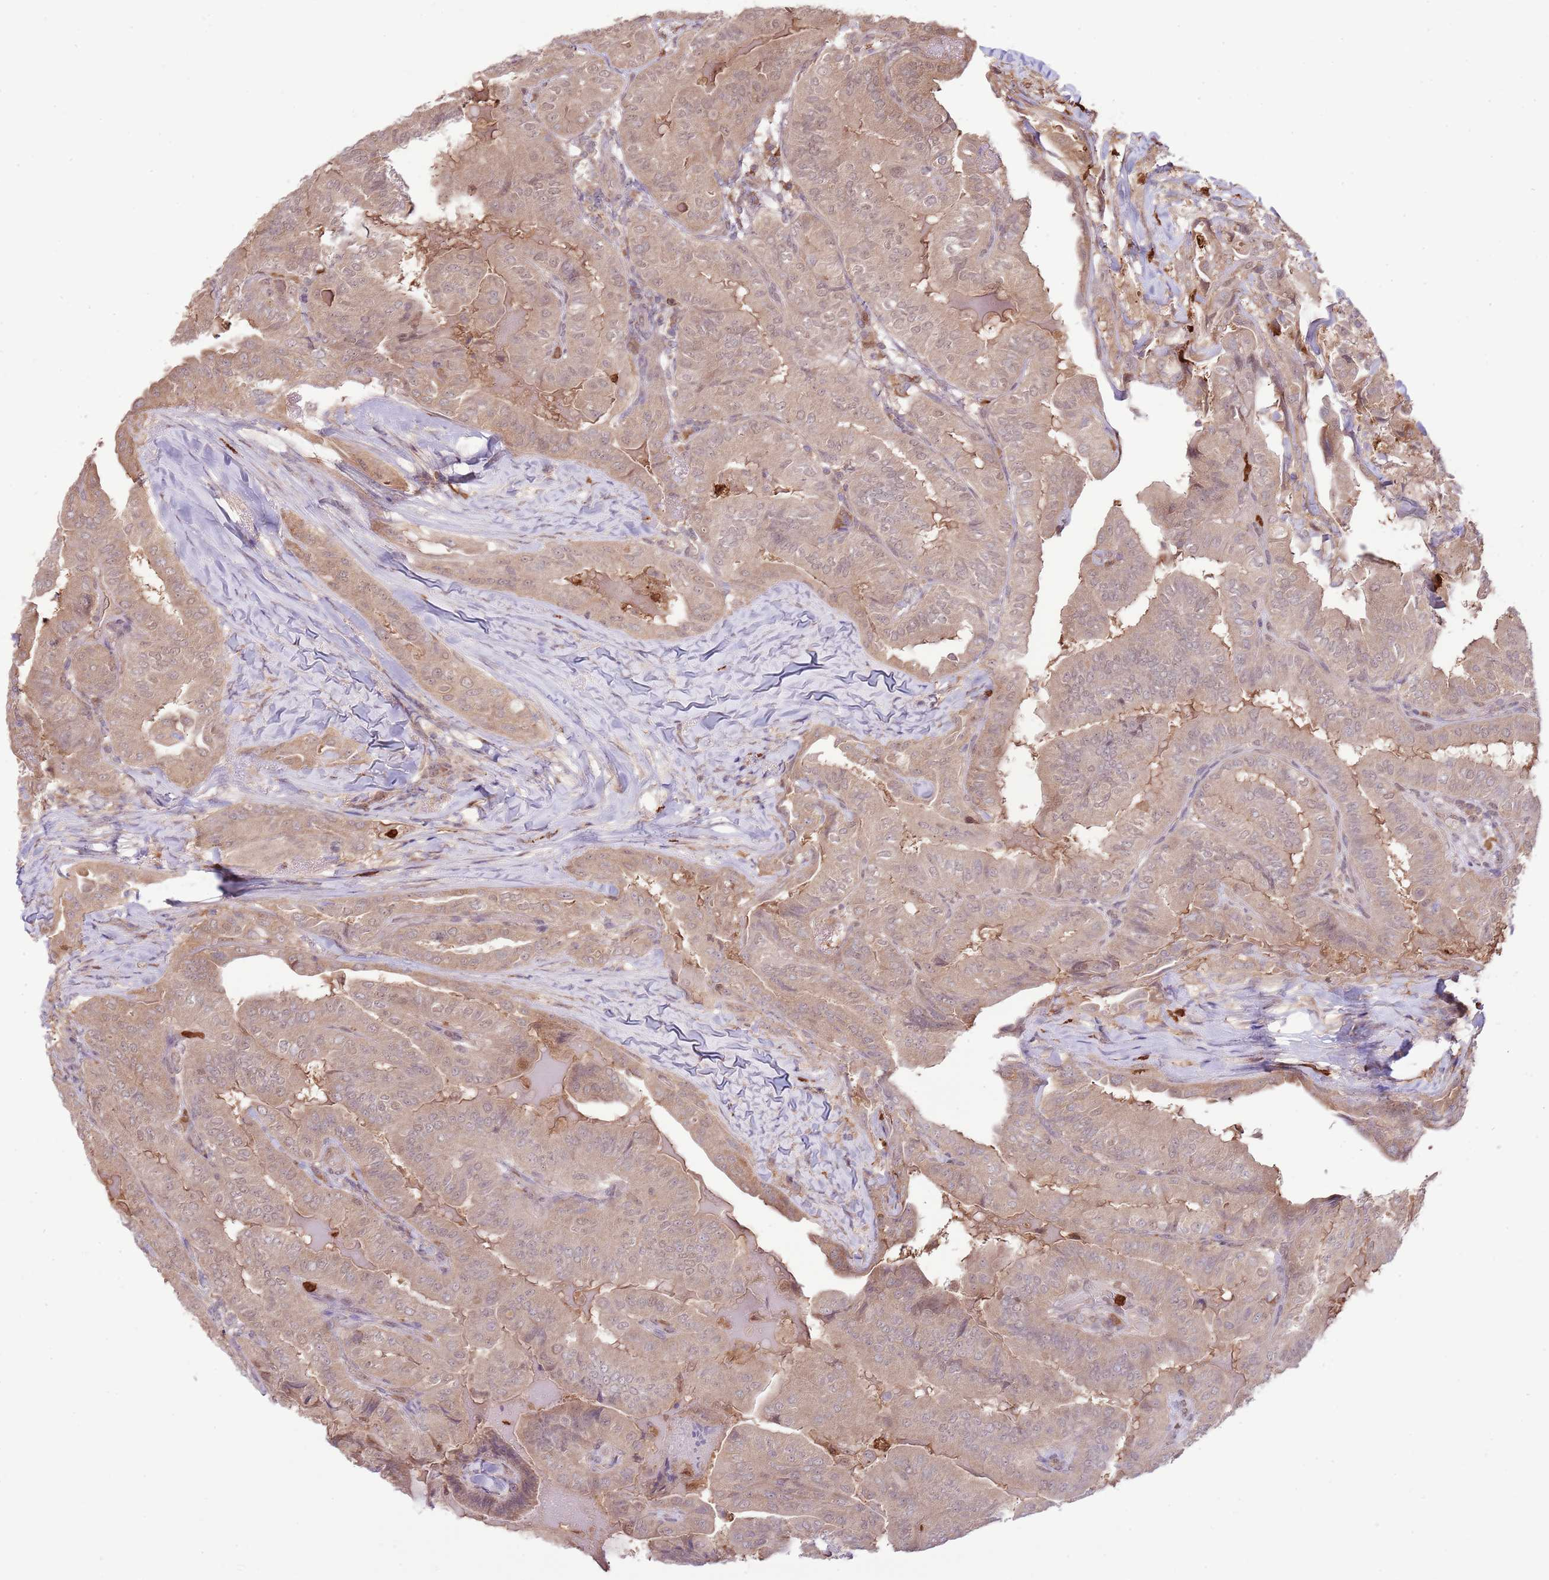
{"staining": {"intensity": "weak", "quantity": "25%-75%", "location": "cytoplasmic/membranous,nuclear"}, "tissue": "thyroid cancer", "cell_type": "Tumor cells", "image_type": "cancer", "snomed": [{"axis": "morphology", "description": "Papillary adenocarcinoma, NOS"}, {"axis": "topography", "description": "Thyroid gland"}], "caption": "Papillary adenocarcinoma (thyroid) was stained to show a protein in brown. There is low levels of weak cytoplasmic/membranous and nuclear expression in approximately 25%-75% of tumor cells. The protein is stained brown, and the nuclei are stained in blue (DAB (3,3'-diaminobenzidine) IHC with brightfield microscopy, high magnification).", "gene": "AMIGO1", "patient": {"sex": "female", "age": 68}}